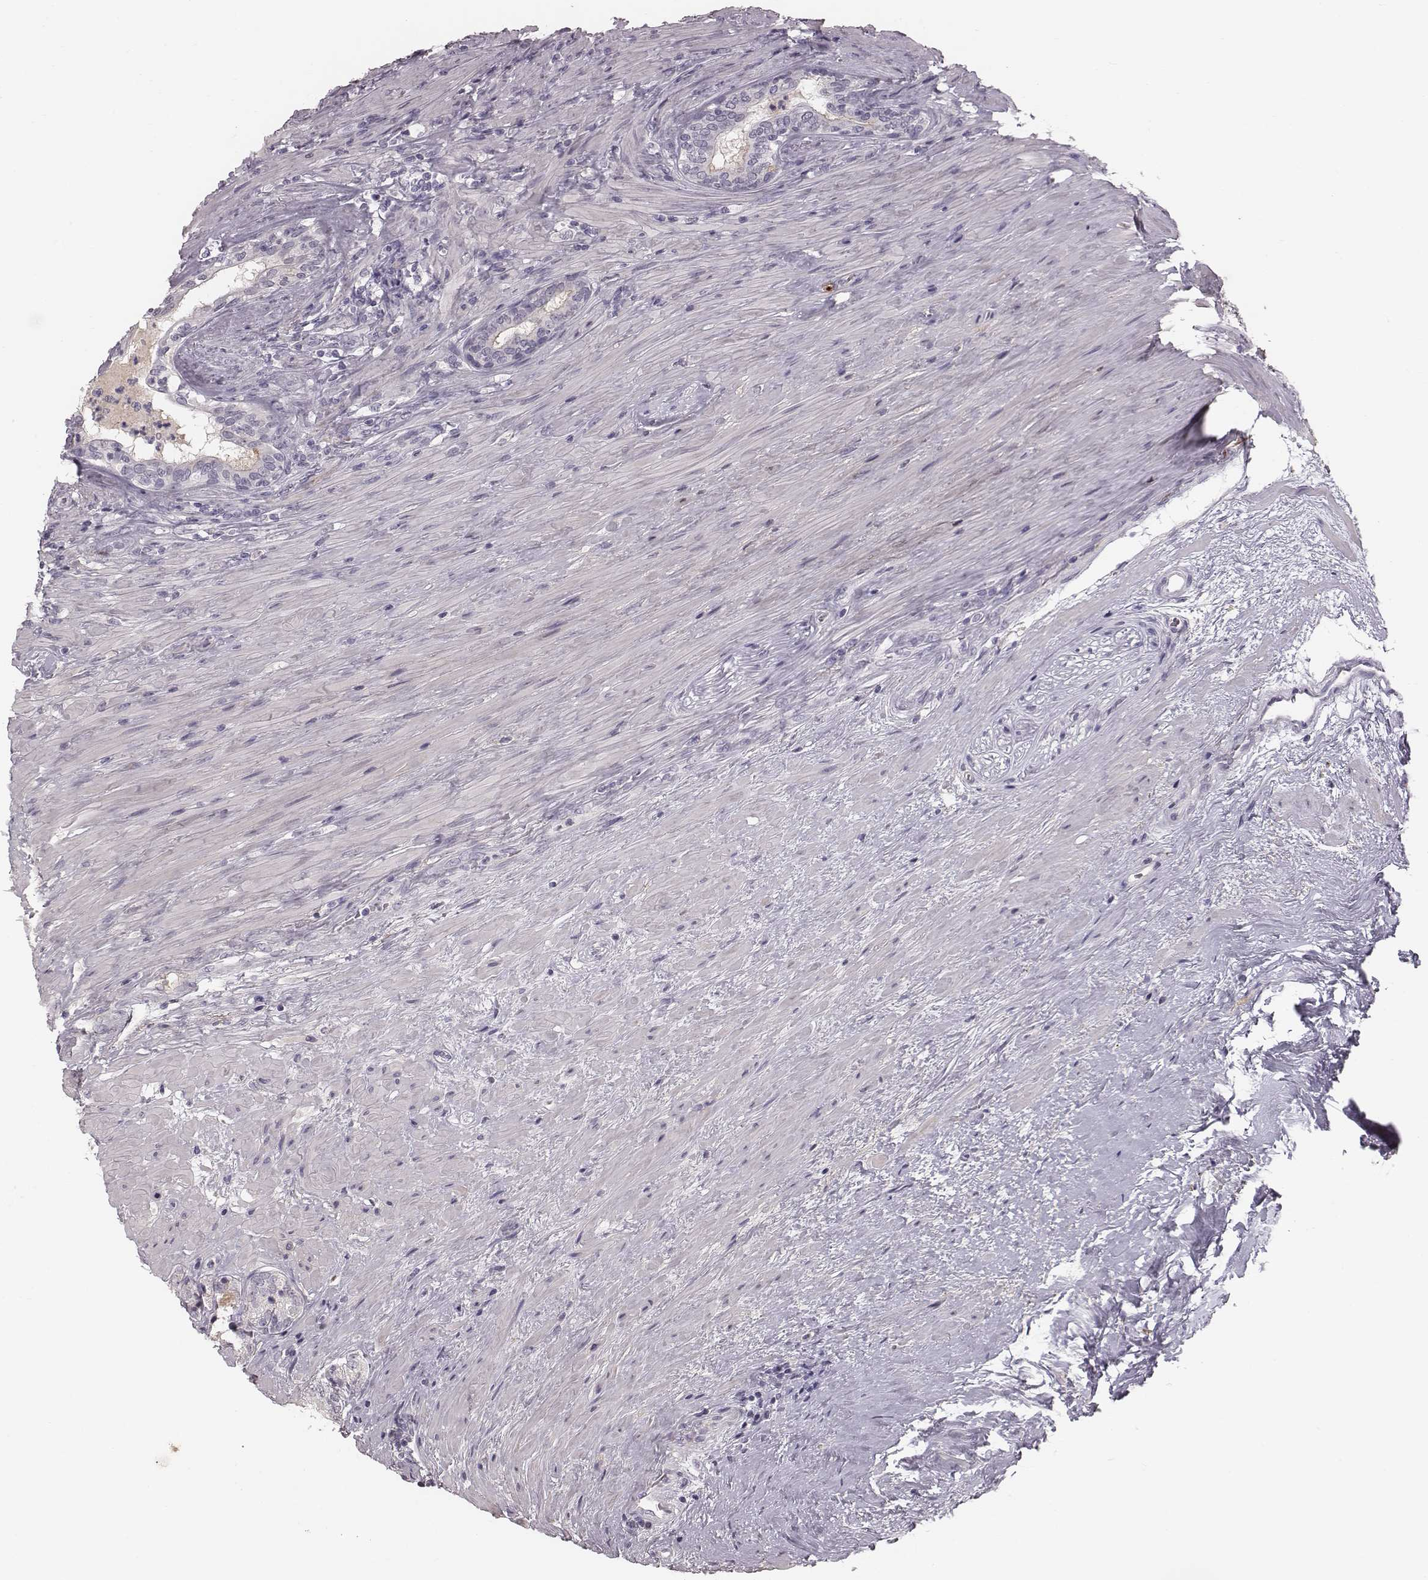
{"staining": {"intensity": "negative", "quantity": "none", "location": "none"}, "tissue": "prostate cancer", "cell_type": "Tumor cells", "image_type": "cancer", "snomed": [{"axis": "morphology", "description": "Adenocarcinoma, Low grade"}, {"axis": "topography", "description": "Prostate and seminal vesicle, NOS"}], "caption": "A high-resolution histopathology image shows immunohistochemistry staining of prostate cancer (adenocarcinoma (low-grade)), which demonstrates no significant expression in tumor cells.", "gene": "CFTR", "patient": {"sex": "male", "age": 61}}